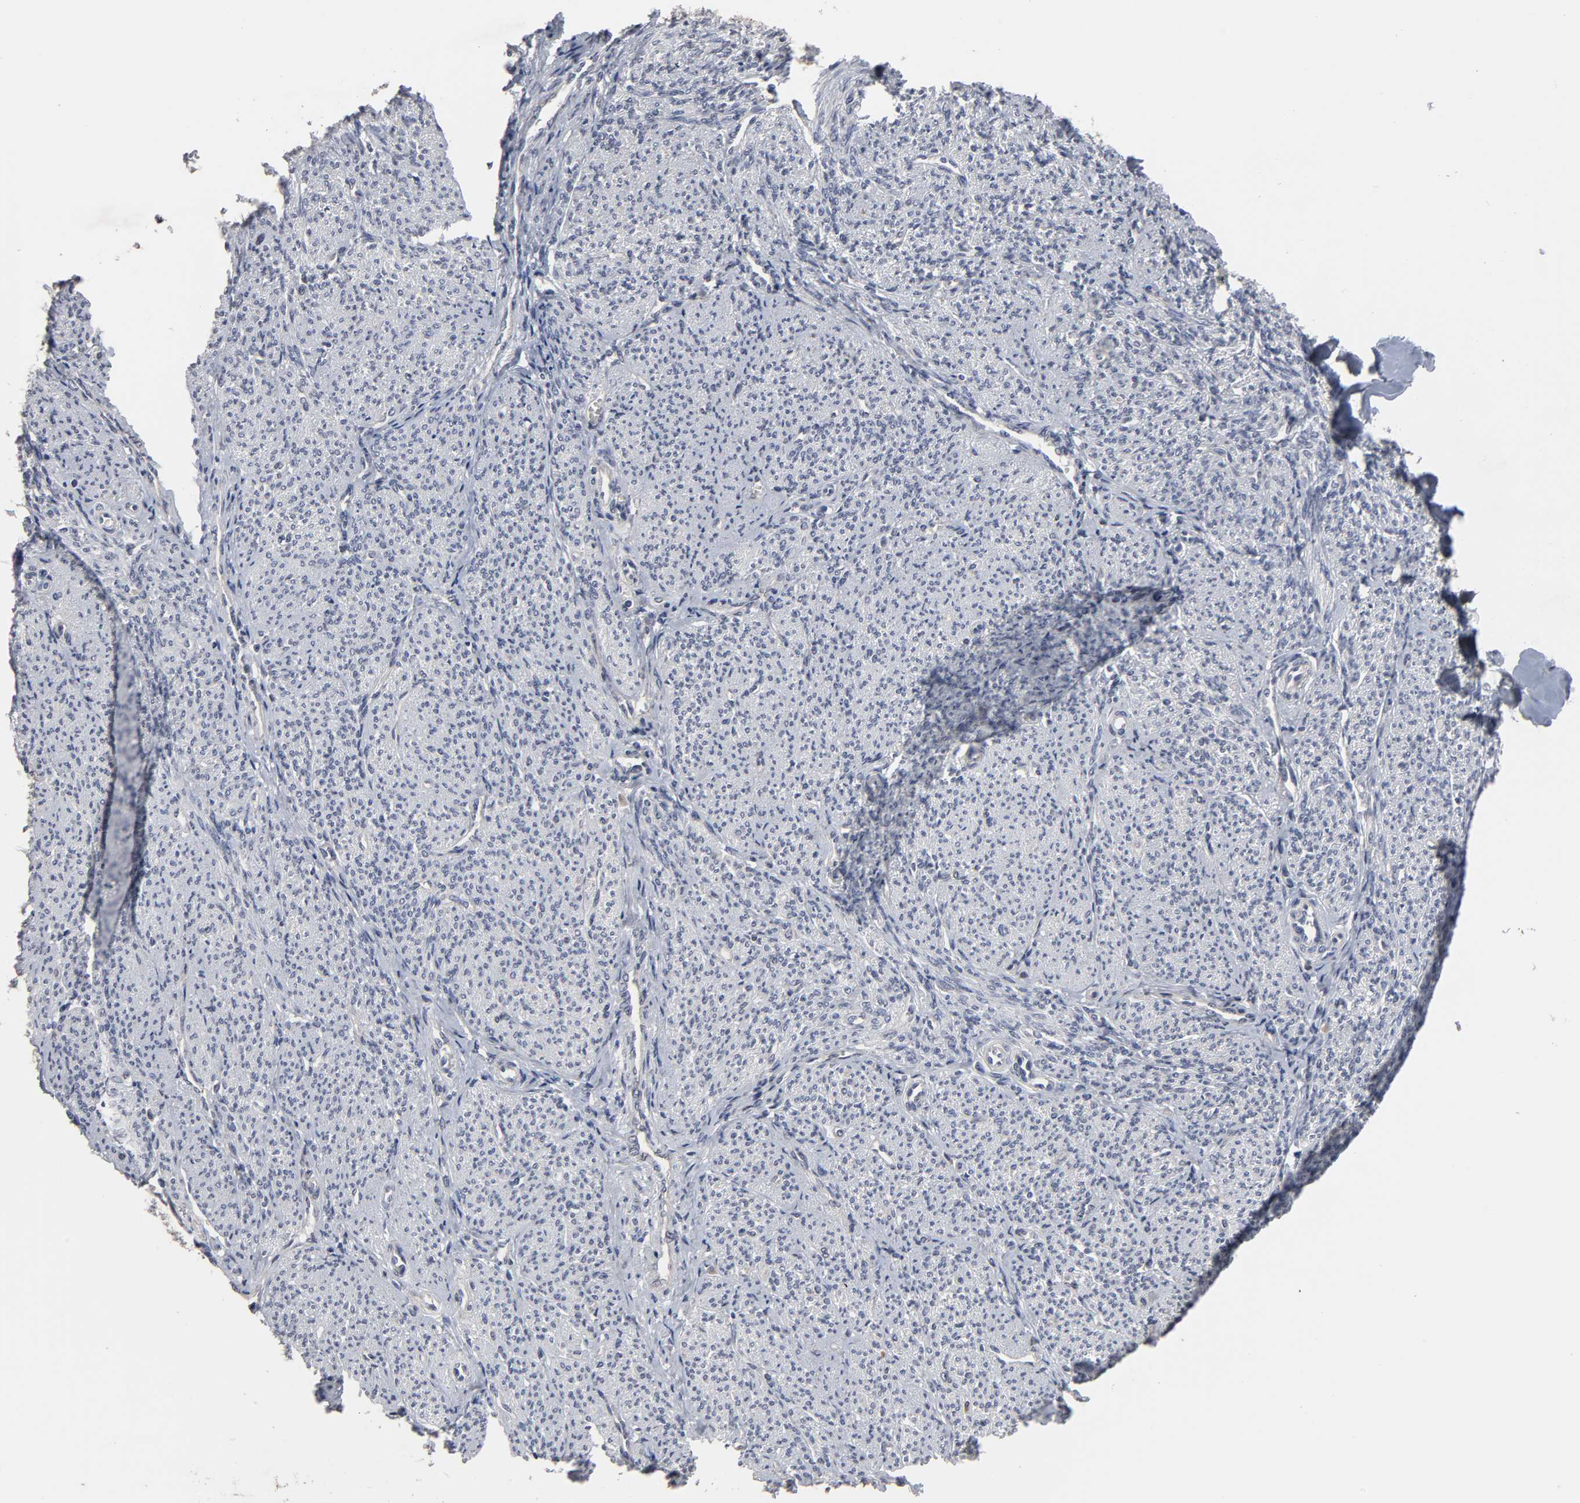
{"staining": {"intensity": "negative", "quantity": "none", "location": "none"}, "tissue": "smooth muscle", "cell_type": "Smooth muscle cells", "image_type": "normal", "snomed": [{"axis": "morphology", "description": "Normal tissue, NOS"}, {"axis": "topography", "description": "Smooth muscle"}], "caption": "The micrograph reveals no staining of smooth muscle cells in benign smooth muscle.", "gene": "HNF4A", "patient": {"sex": "female", "age": 65}}